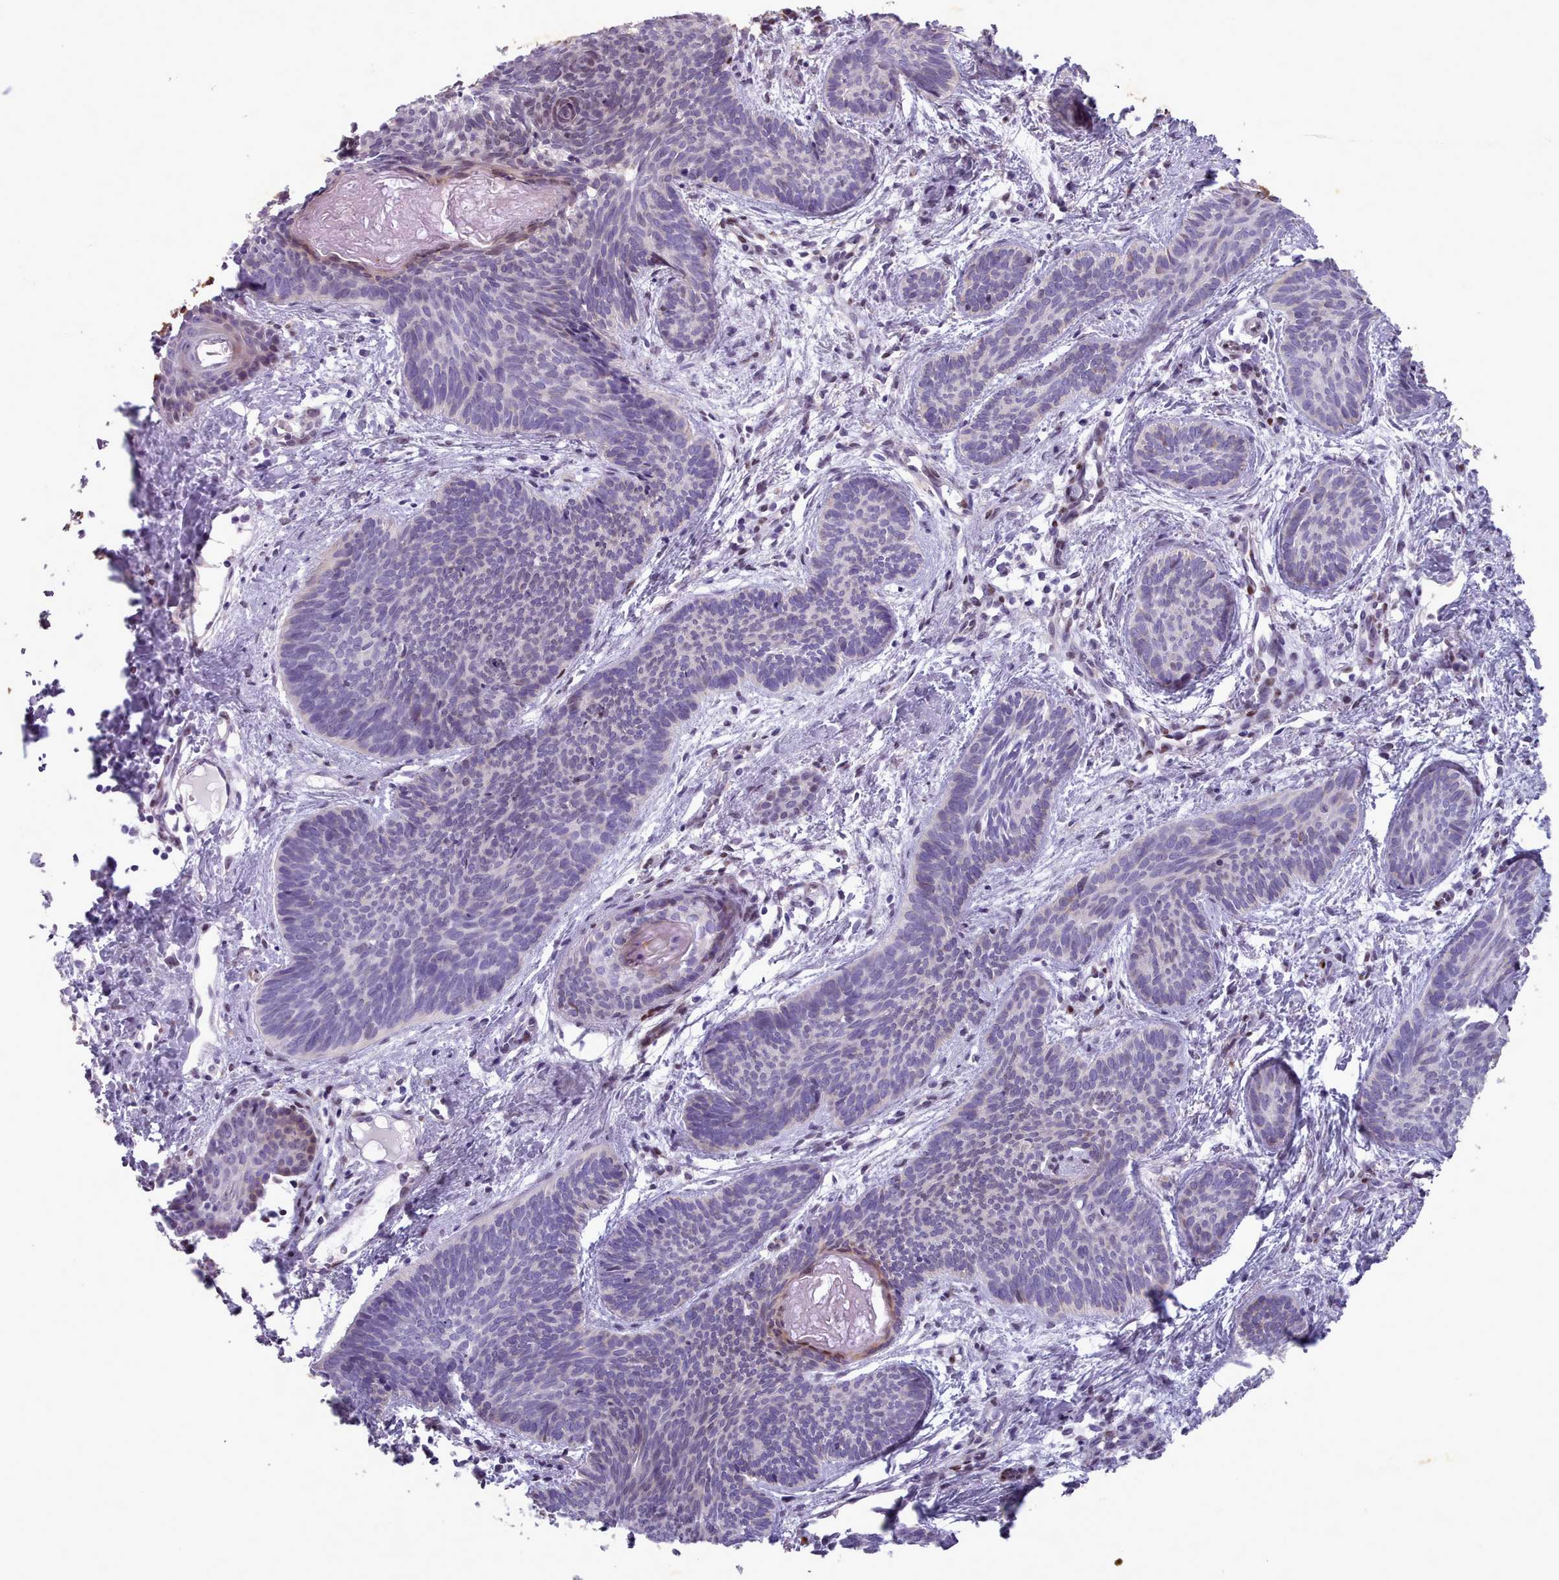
{"staining": {"intensity": "negative", "quantity": "none", "location": "none"}, "tissue": "skin cancer", "cell_type": "Tumor cells", "image_type": "cancer", "snomed": [{"axis": "morphology", "description": "Basal cell carcinoma"}, {"axis": "topography", "description": "Skin"}], "caption": "A high-resolution image shows immunohistochemistry (IHC) staining of skin cancer (basal cell carcinoma), which shows no significant staining in tumor cells.", "gene": "KCNT2", "patient": {"sex": "female", "age": 81}}